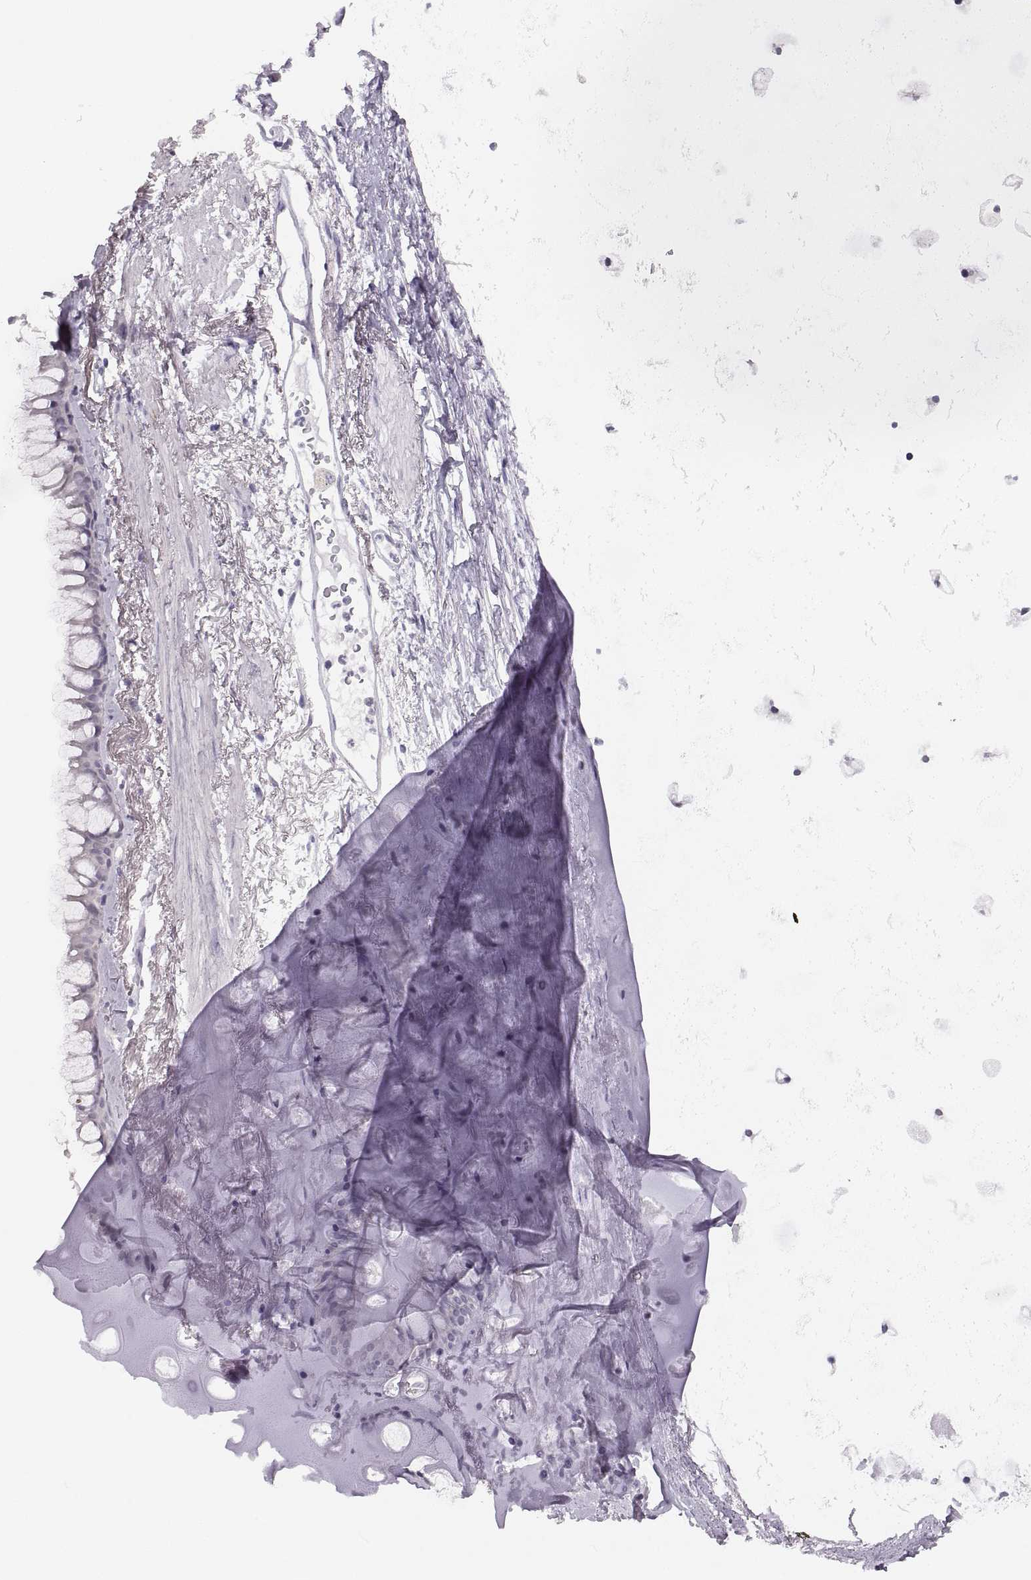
{"staining": {"intensity": "negative", "quantity": "none", "location": "none"}, "tissue": "bronchus", "cell_type": "Respiratory epithelial cells", "image_type": "normal", "snomed": [{"axis": "morphology", "description": "Normal tissue, NOS"}, {"axis": "morphology", "description": "Squamous cell carcinoma, NOS"}, {"axis": "topography", "description": "Cartilage tissue"}, {"axis": "topography", "description": "Bronchus"}], "caption": "Respiratory epithelial cells show no significant staining in unremarkable bronchus.", "gene": "ADH6", "patient": {"sex": "male", "age": 72}}